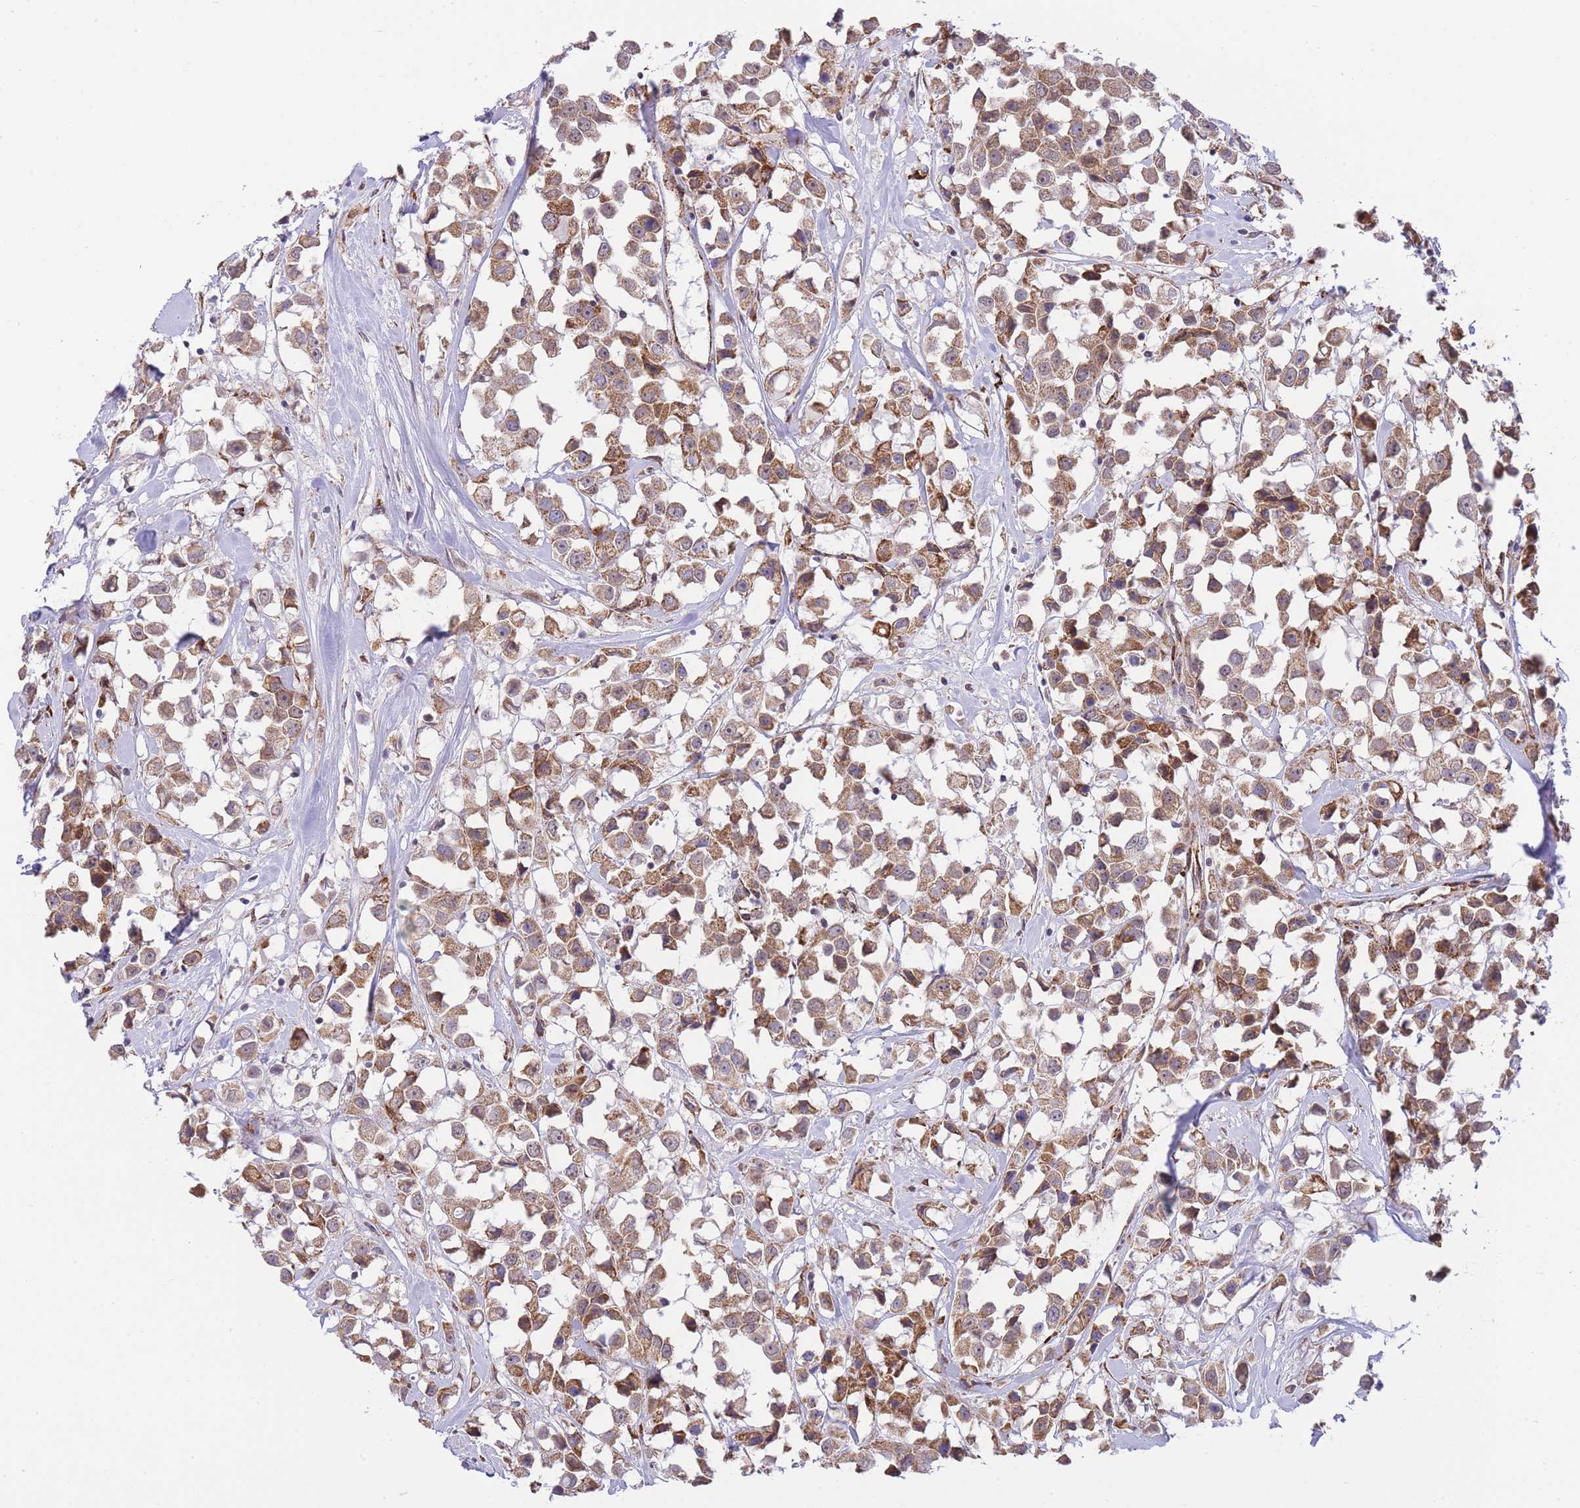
{"staining": {"intensity": "moderate", "quantity": ">75%", "location": "cytoplasmic/membranous"}, "tissue": "breast cancer", "cell_type": "Tumor cells", "image_type": "cancer", "snomed": [{"axis": "morphology", "description": "Duct carcinoma"}, {"axis": "topography", "description": "Breast"}], "caption": "This image reveals breast cancer stained with IHC to label a protein in brown. The cytoplasmic/membranous of tumor cells show moderate positivity for the protein. Nuclei are counter-stained blue.", "gene": "EXOSC8", "patient": {"sex": "female", "age": 61}}